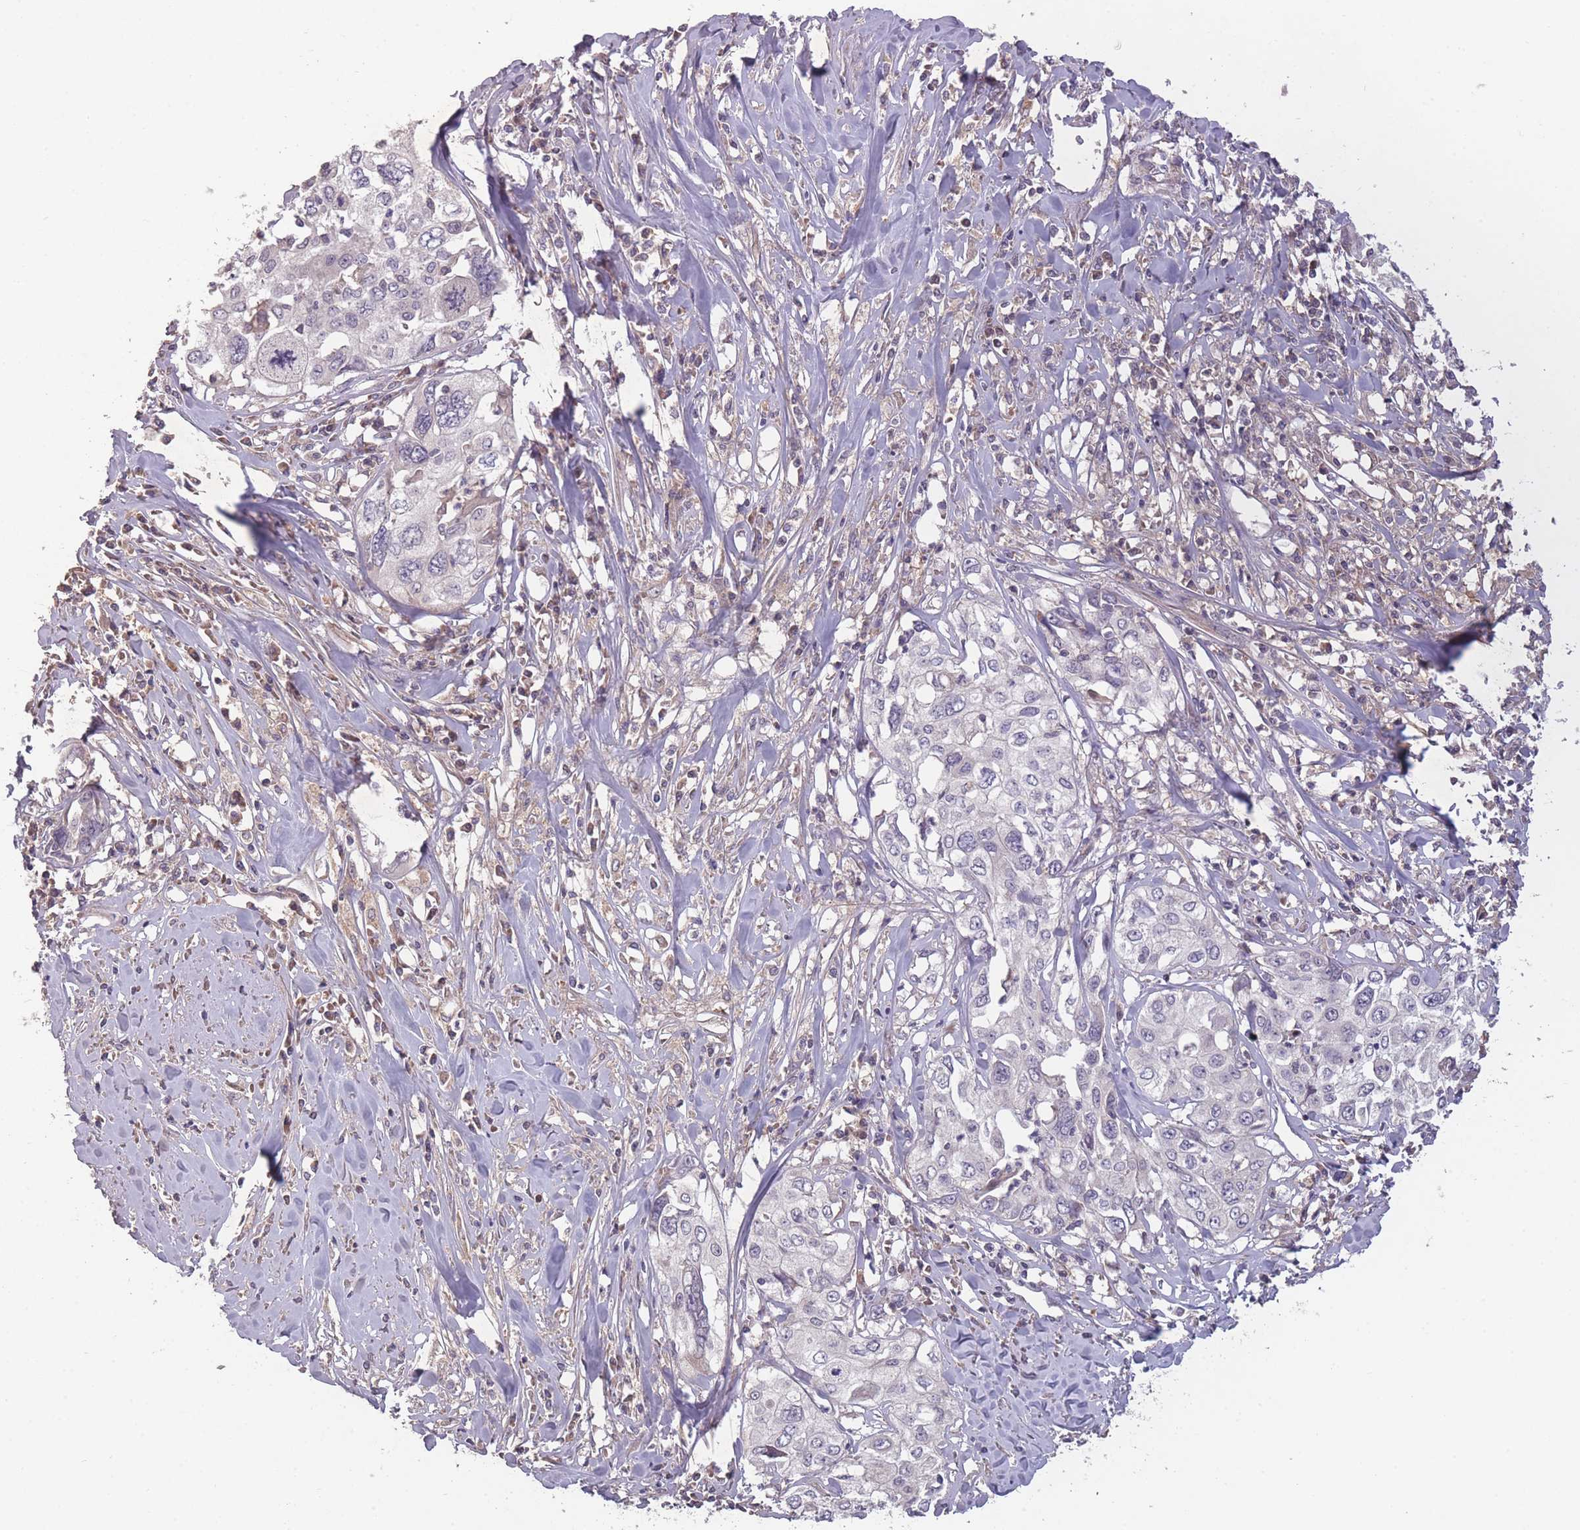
{"staining": {"intensity": "negative", "quantity": "none", "location": "none"}, "tissue": "cervical cancer", "cell_type": "Tumor cells", "image_type": "cancer", "snomed": [{"axis": "morphology", "description": "Squamous cell carcinoma, NOS"}, {"axis": "topography", "description": "Cervix"}], "caption": "Immunohistochemistry micrograph of human cervical squamous cell carcinoma stained for a protein (brown), which shows no staining in tumor cells. The staining is performed using DAB (3,3'-diaminobenzidine) brown chromogen with nuclei counter-stained in using hematoxylin.", "gene": "OR2V2", "patient": {"sex": "female", "age": 31}}